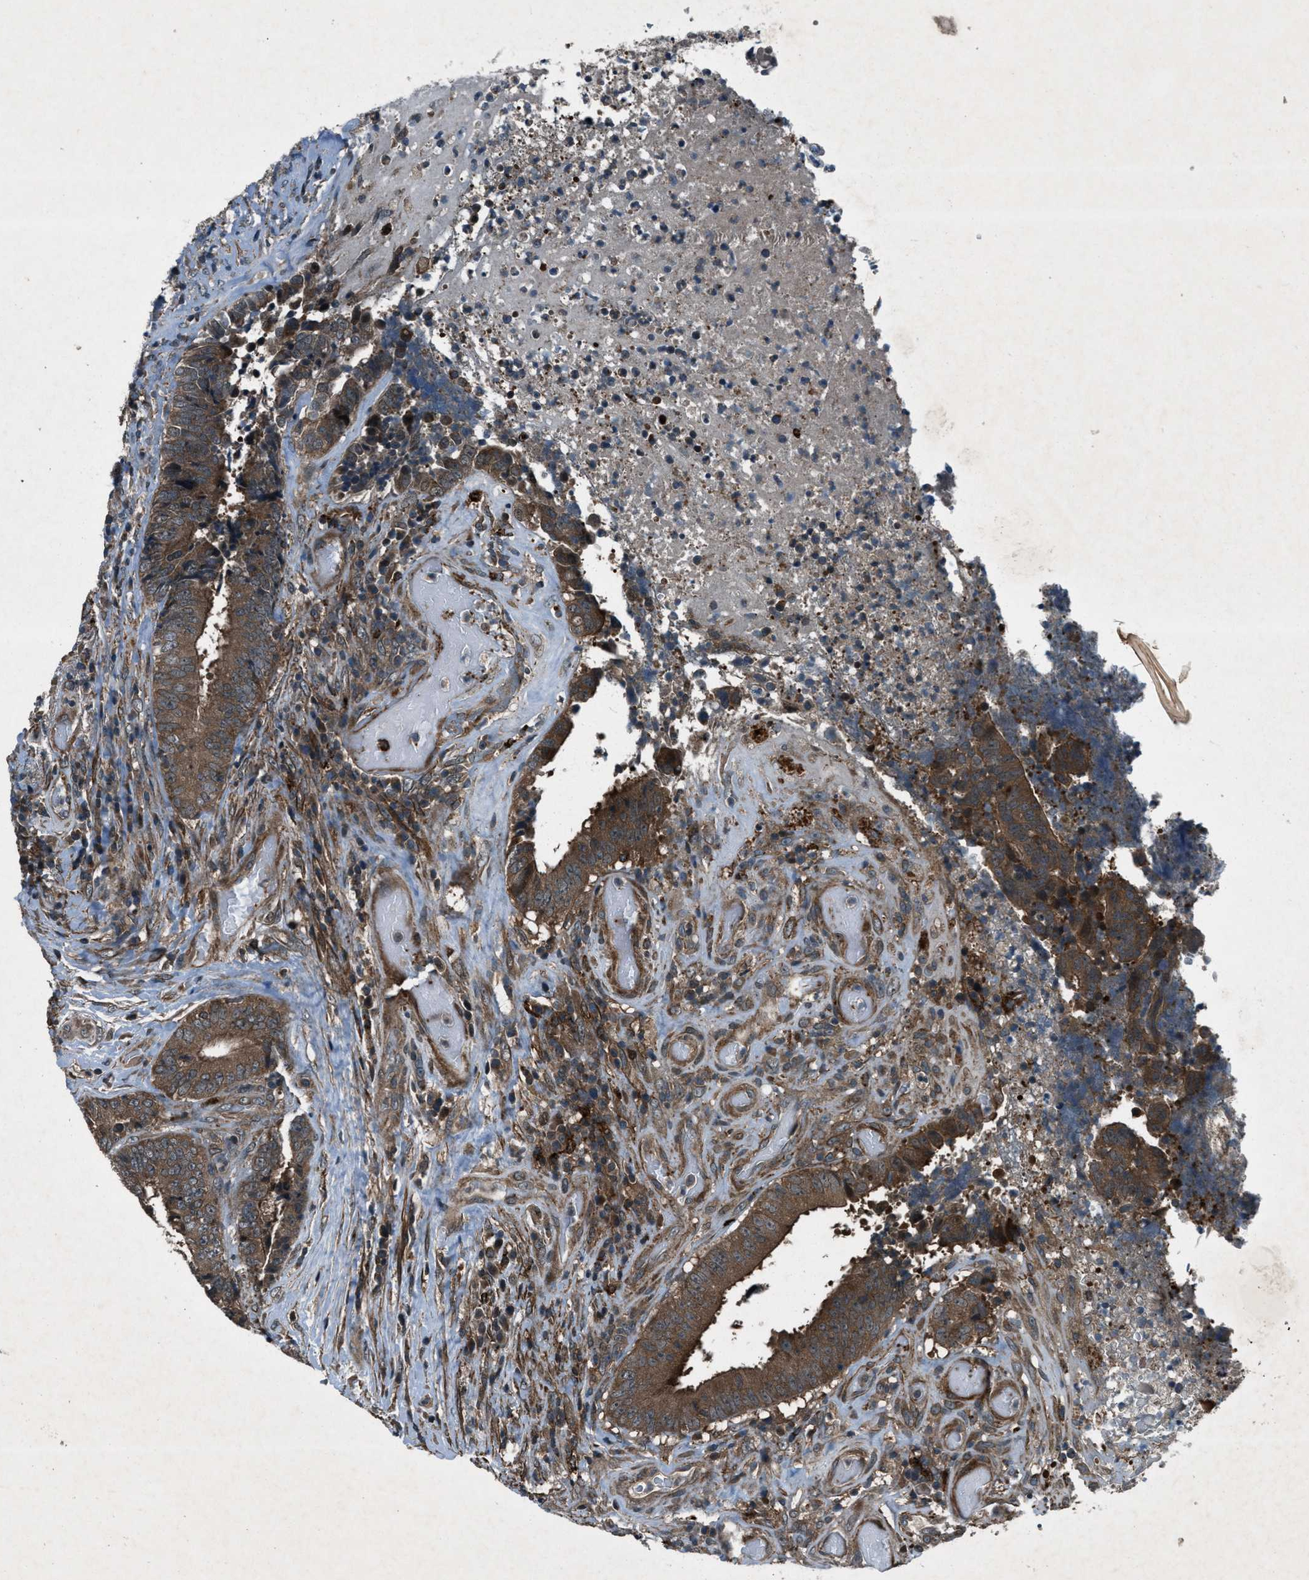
{"staining": {"intensity": "moderate", "quantity": ">75%", "location": "cytoplasmic/membranous"}, "tissue": "colorectal cancer", "cell_type": "Tumor cells", "image_type": "cancer", "snomed": [{"axis": "morphology", "description": "Adenocarcinoma, NOS"}, {"axis": "topography", "description": "Rectum"}], "caption": "Moderate cytoplasmic/membranous staining for a protein is appreciated in about >75% of tumor cells of colorectal adenocarcinoma using immunohistochemistry (IHC).", "gene": "EPSTI1", "patient": {"sex": "male", "age": 72}}